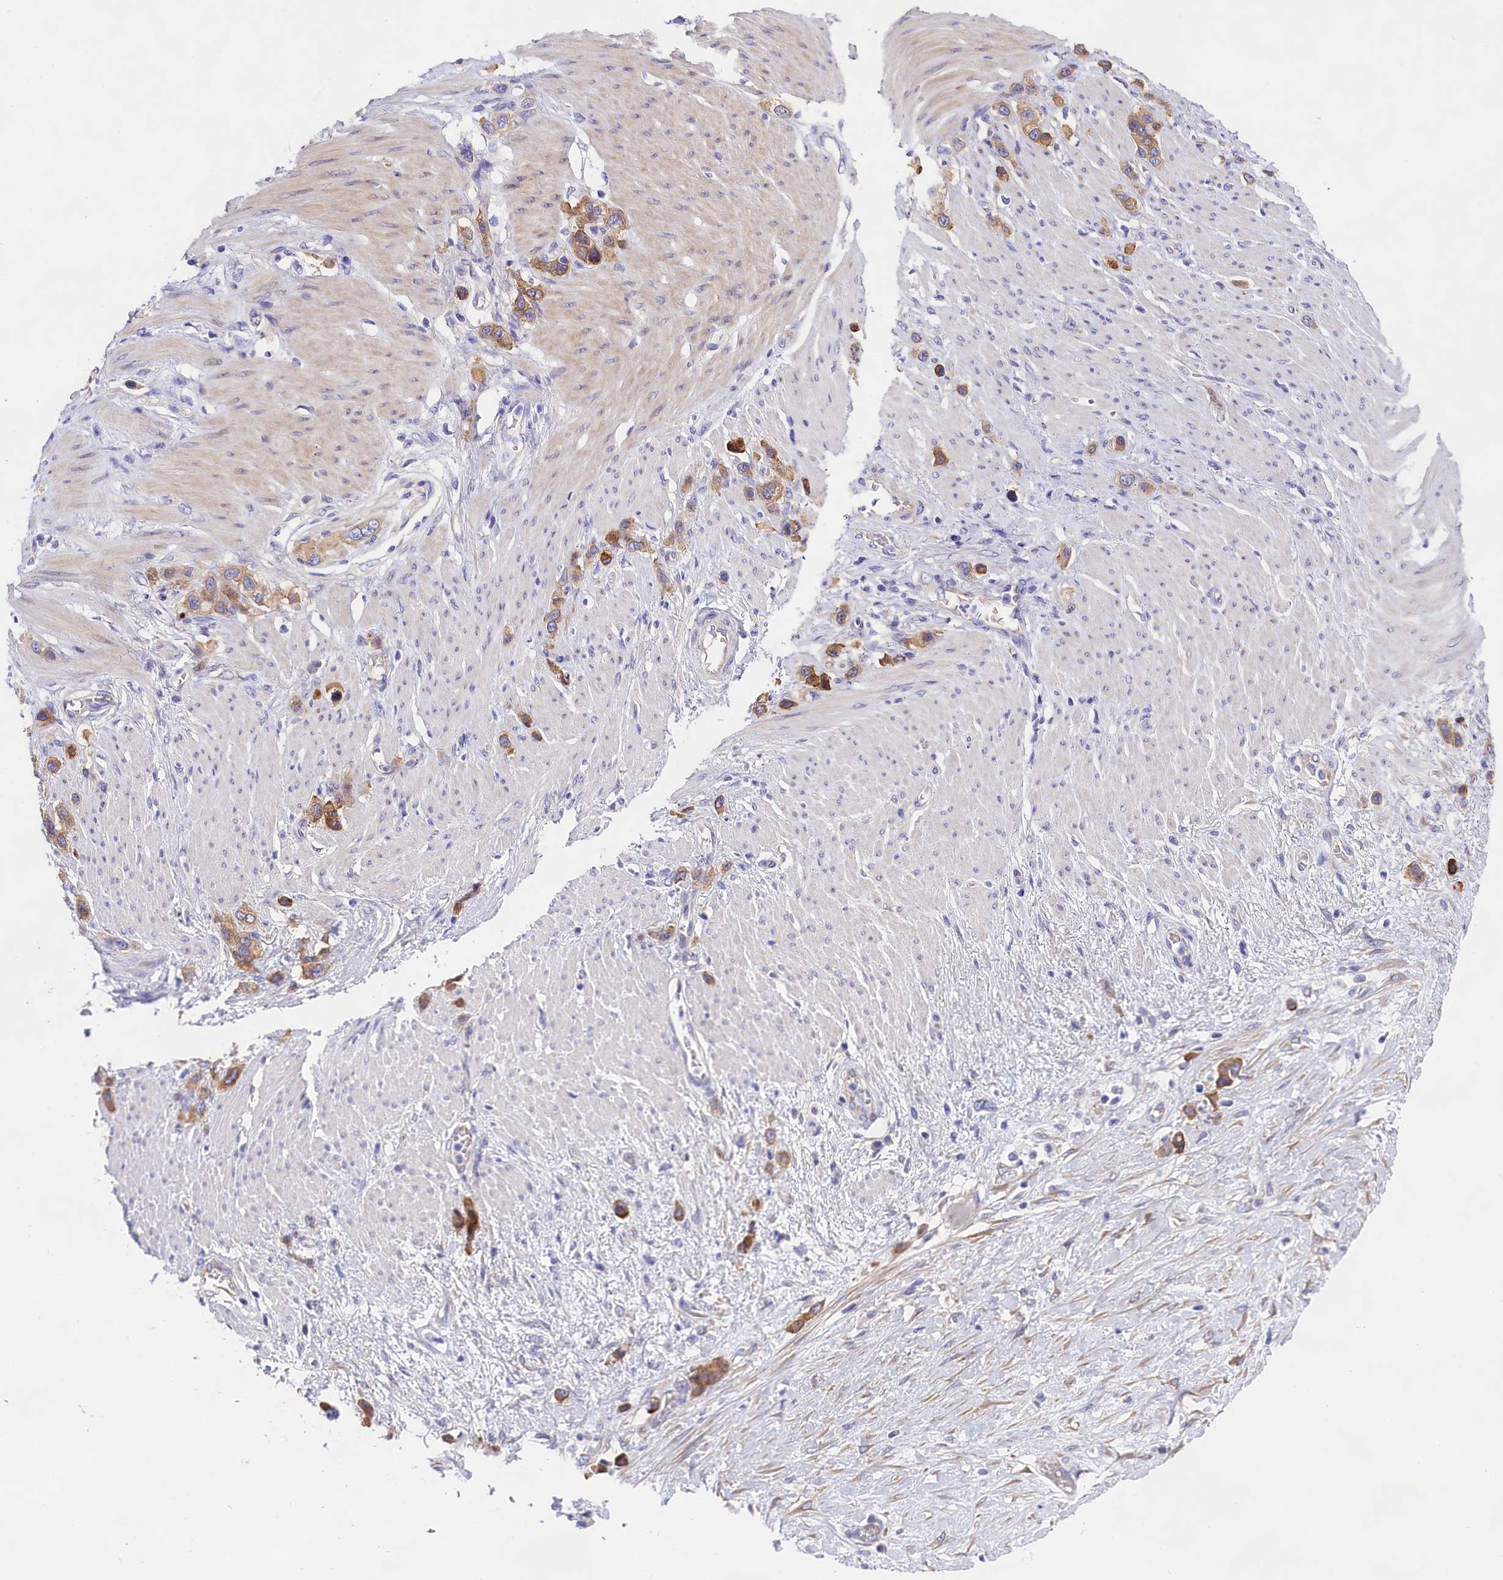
{"staining": {"intensity": "moderate", "quantity": "25%-75%", "location": "cytoplasmic/membranous"}, "tissue": "stomach cancer", "cell_type": "Tumor cells", "image_type": "cancer", "snomed": [{"axis": "morphology", "description": "Adenocarcinoma, NOS"}, {"axis": "morphology", "description": "Adenocarcinoma, High grade"}, {"axis": "topography", "description": "Stomach, upper"}, {"axis": "topography", "description": "Stomach, lower"}], "caption": "Moderate cytoplasmic/membranous positivity is present in approximately 25%-75% of tumor cells in high-grade adenocarcinoma (stomach).", "gene": "PPP1R13L", "patient": {"sex": "female", "age": 65}}